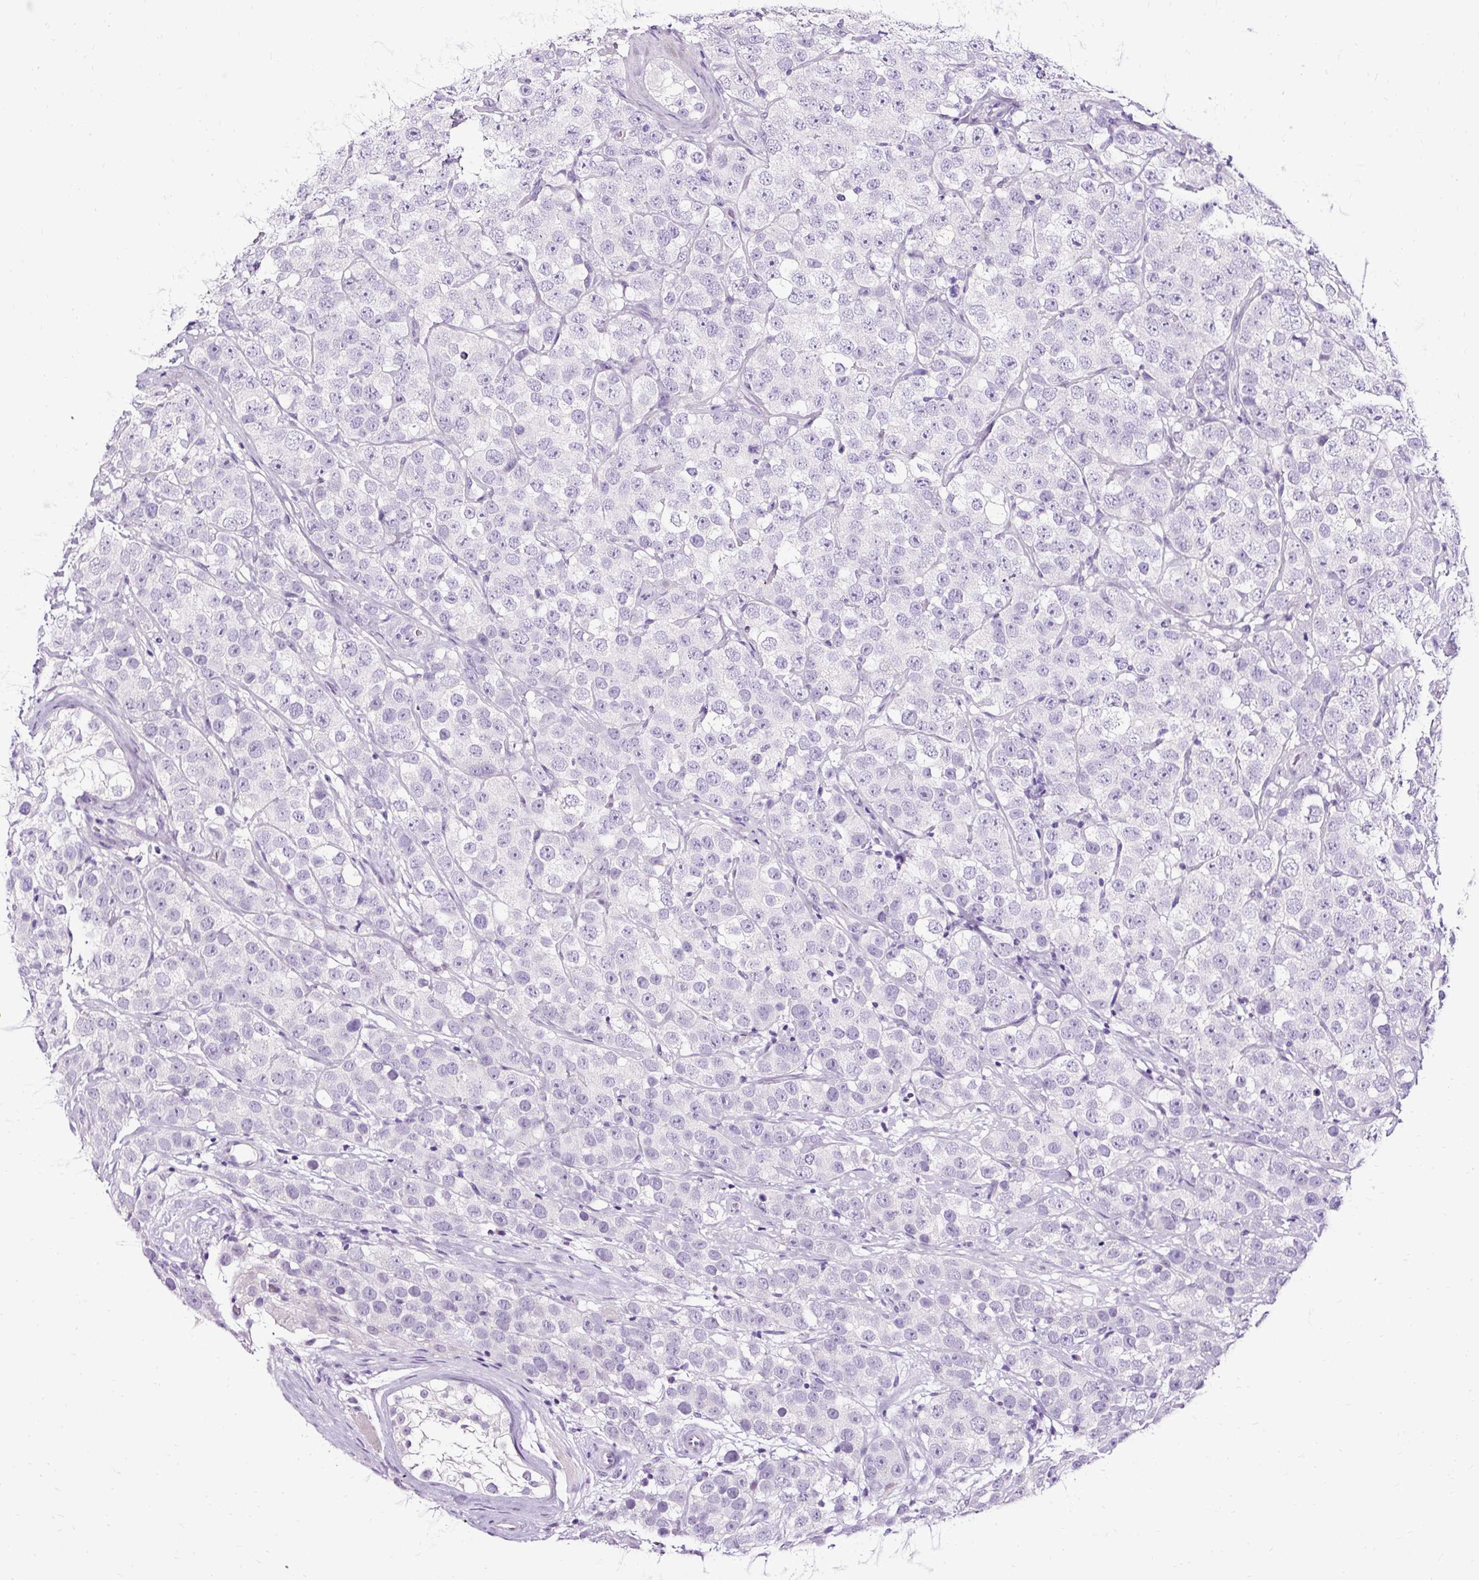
{"staining": {"intensity": "negative", "quantity": "none", "location": "none"}, "tissue": "testis cancer", "cell_type": "Tumor cells", "image_type": "cancer", "snomed": [{"axis": "morphology", "description": "Seminoma, NOS"}, {"axis": "topography", "description": "Testis"}], "caption": "This image is of testis cancer stained with immunohistochemistry (IHC) to label a protein in brown with the nuclei are counter-stained blue. There is no expression in tumor cells.", "gene": "SLC7A8", "patient": {"sex": "male", "age": 28}}